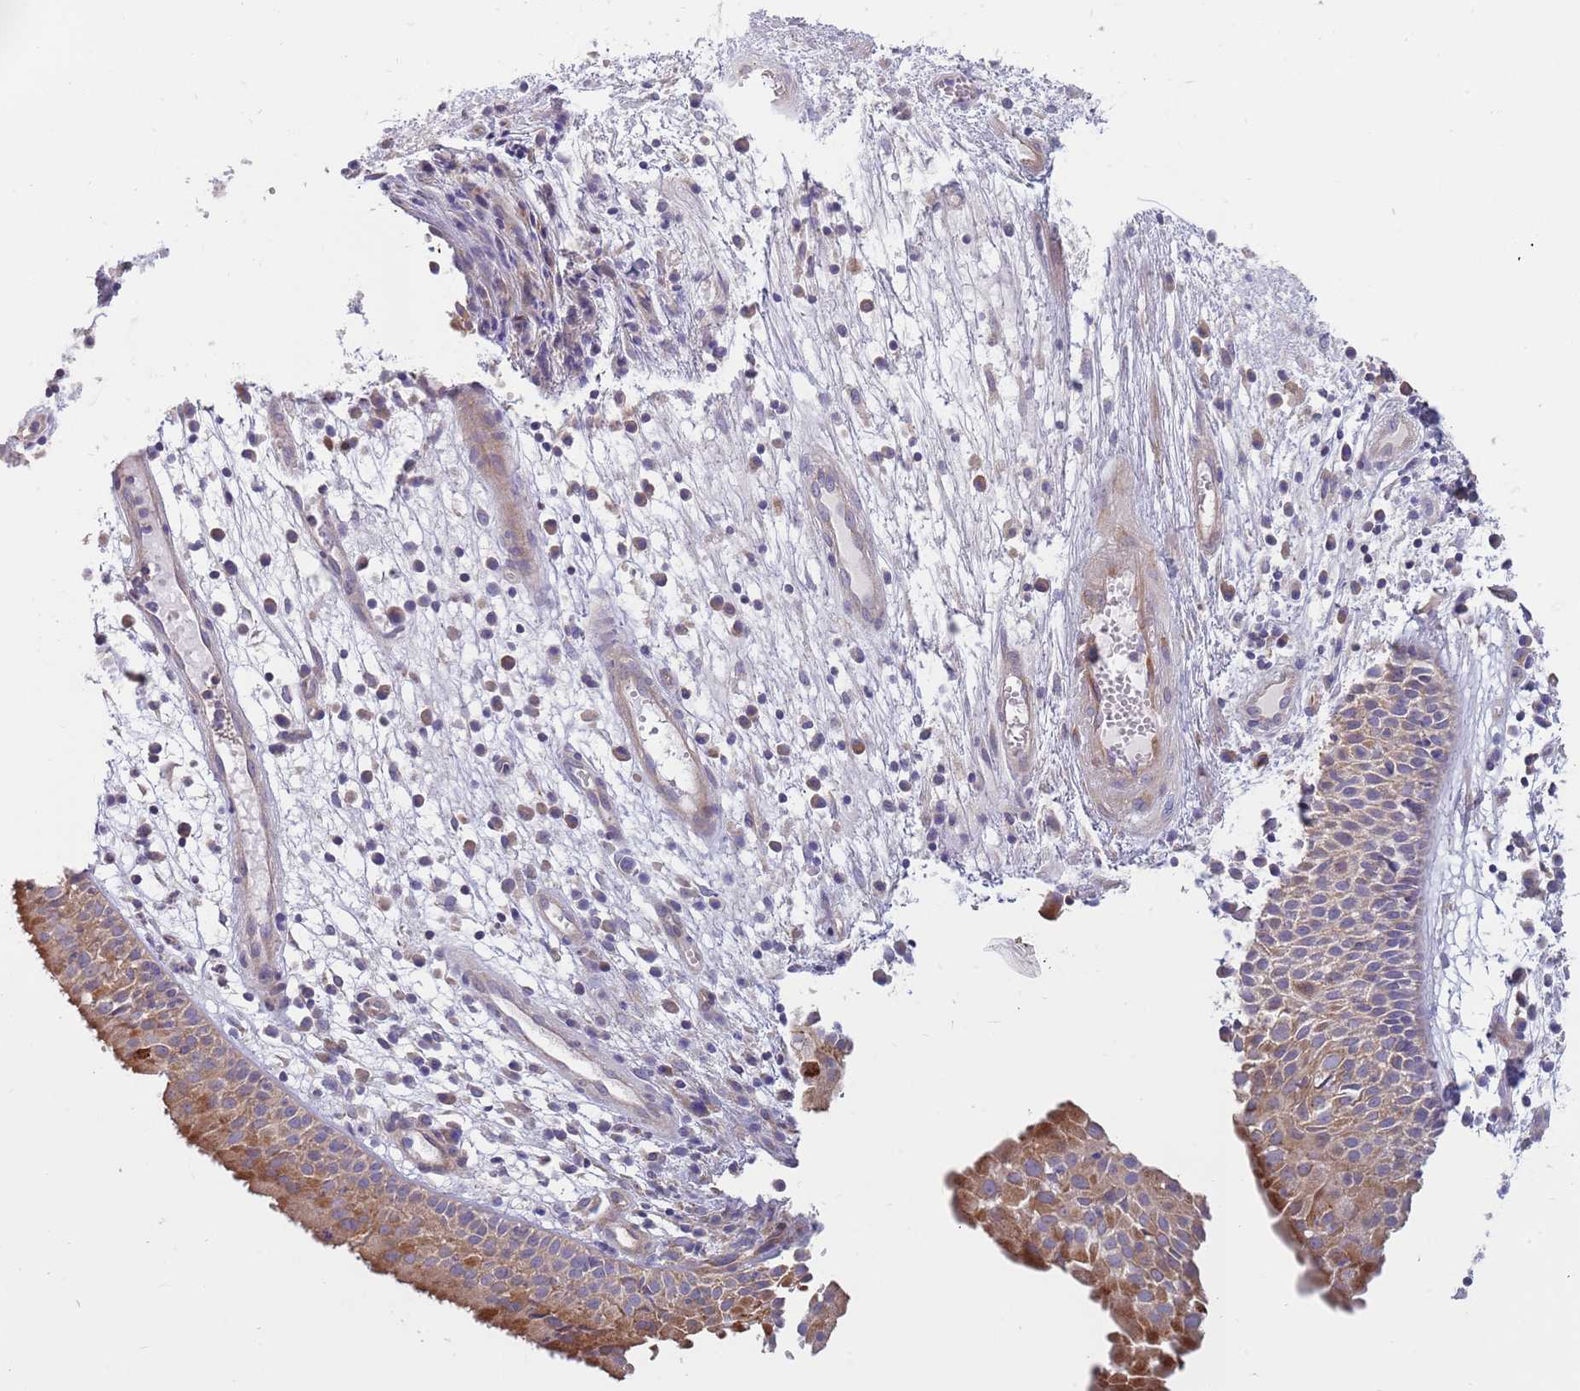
{"staining": {"intensity": "moderate", "quantity": ">75%", "location": "cytoplasmic/membranous"}, "tissue": "nasopharynx", "cell_type": "Respiratory epithelial cells", "image_type": "normal", "snomed": [{"axis": "morphology", "description": "Normal tissue, NOS"}, {"axis": "topography", "description": "Nasopharynx"}], "caption": "Protein staining of unremarkable nasopharynx reveals moderate cytoplasmic/membranous staining in about >75% of respiratory epithelial cells.", "gene": "ARMCX6", "patient": {"sex": "female", "age": 63}}